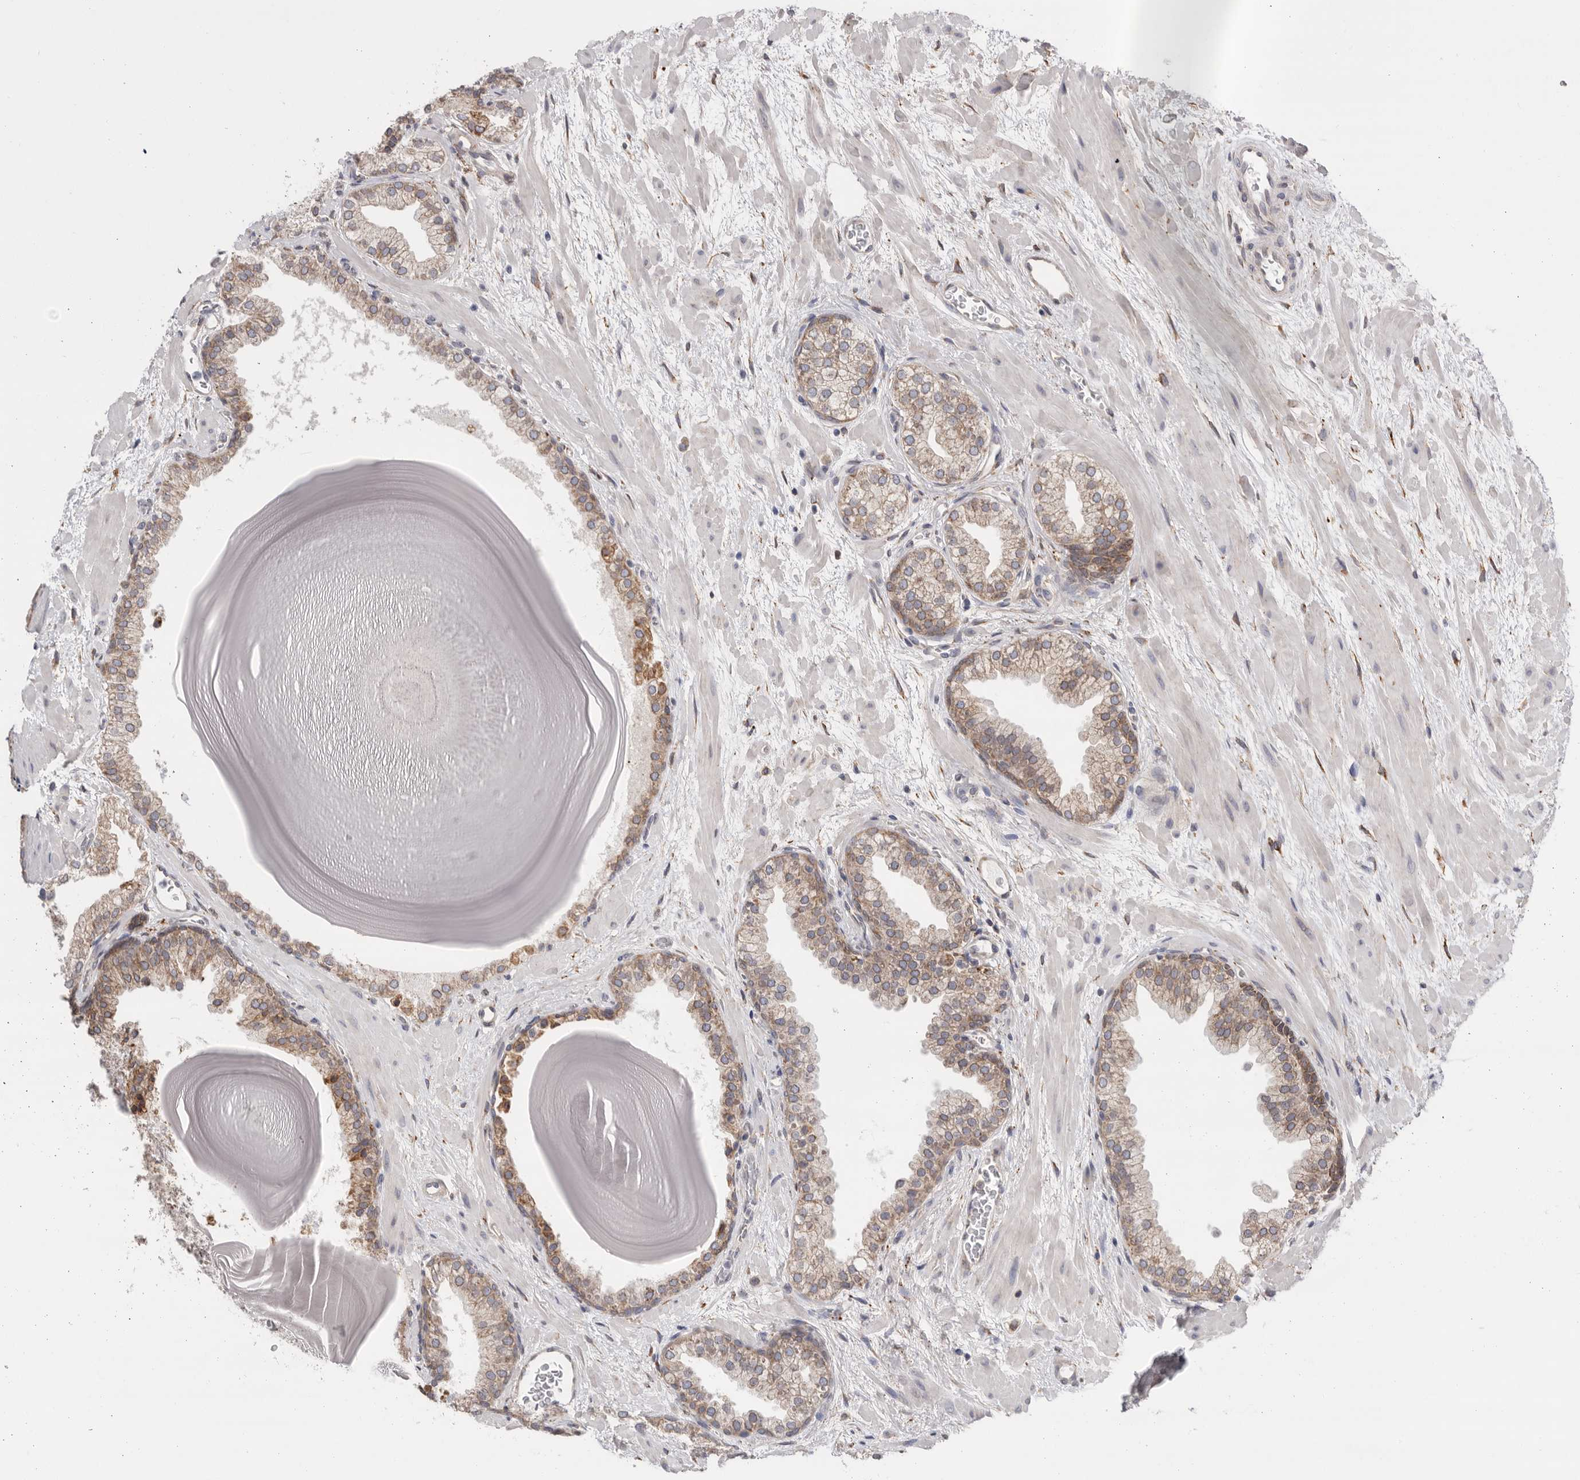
{"staining": {"intensity": "moderate", "quantity": "25%-75%", "location": "cytoplasmic/membranous"}, "tissue": "prostate", "cell_type": "Glandular cells", "image_type": "normal", "snomed": [{"axis": "morphology", "description": "Normal tissue, NOS"}, {"axis": "topography", "description": "Prostate"}], "caption": "The immunohistochemical stain highlights moderate cytoplasmic/membranous expression in glandular cells of benign prostate. Nuclei are stained in blue.", "gene": "GANAB", "patient": {"sex": "male", "age": 48}}